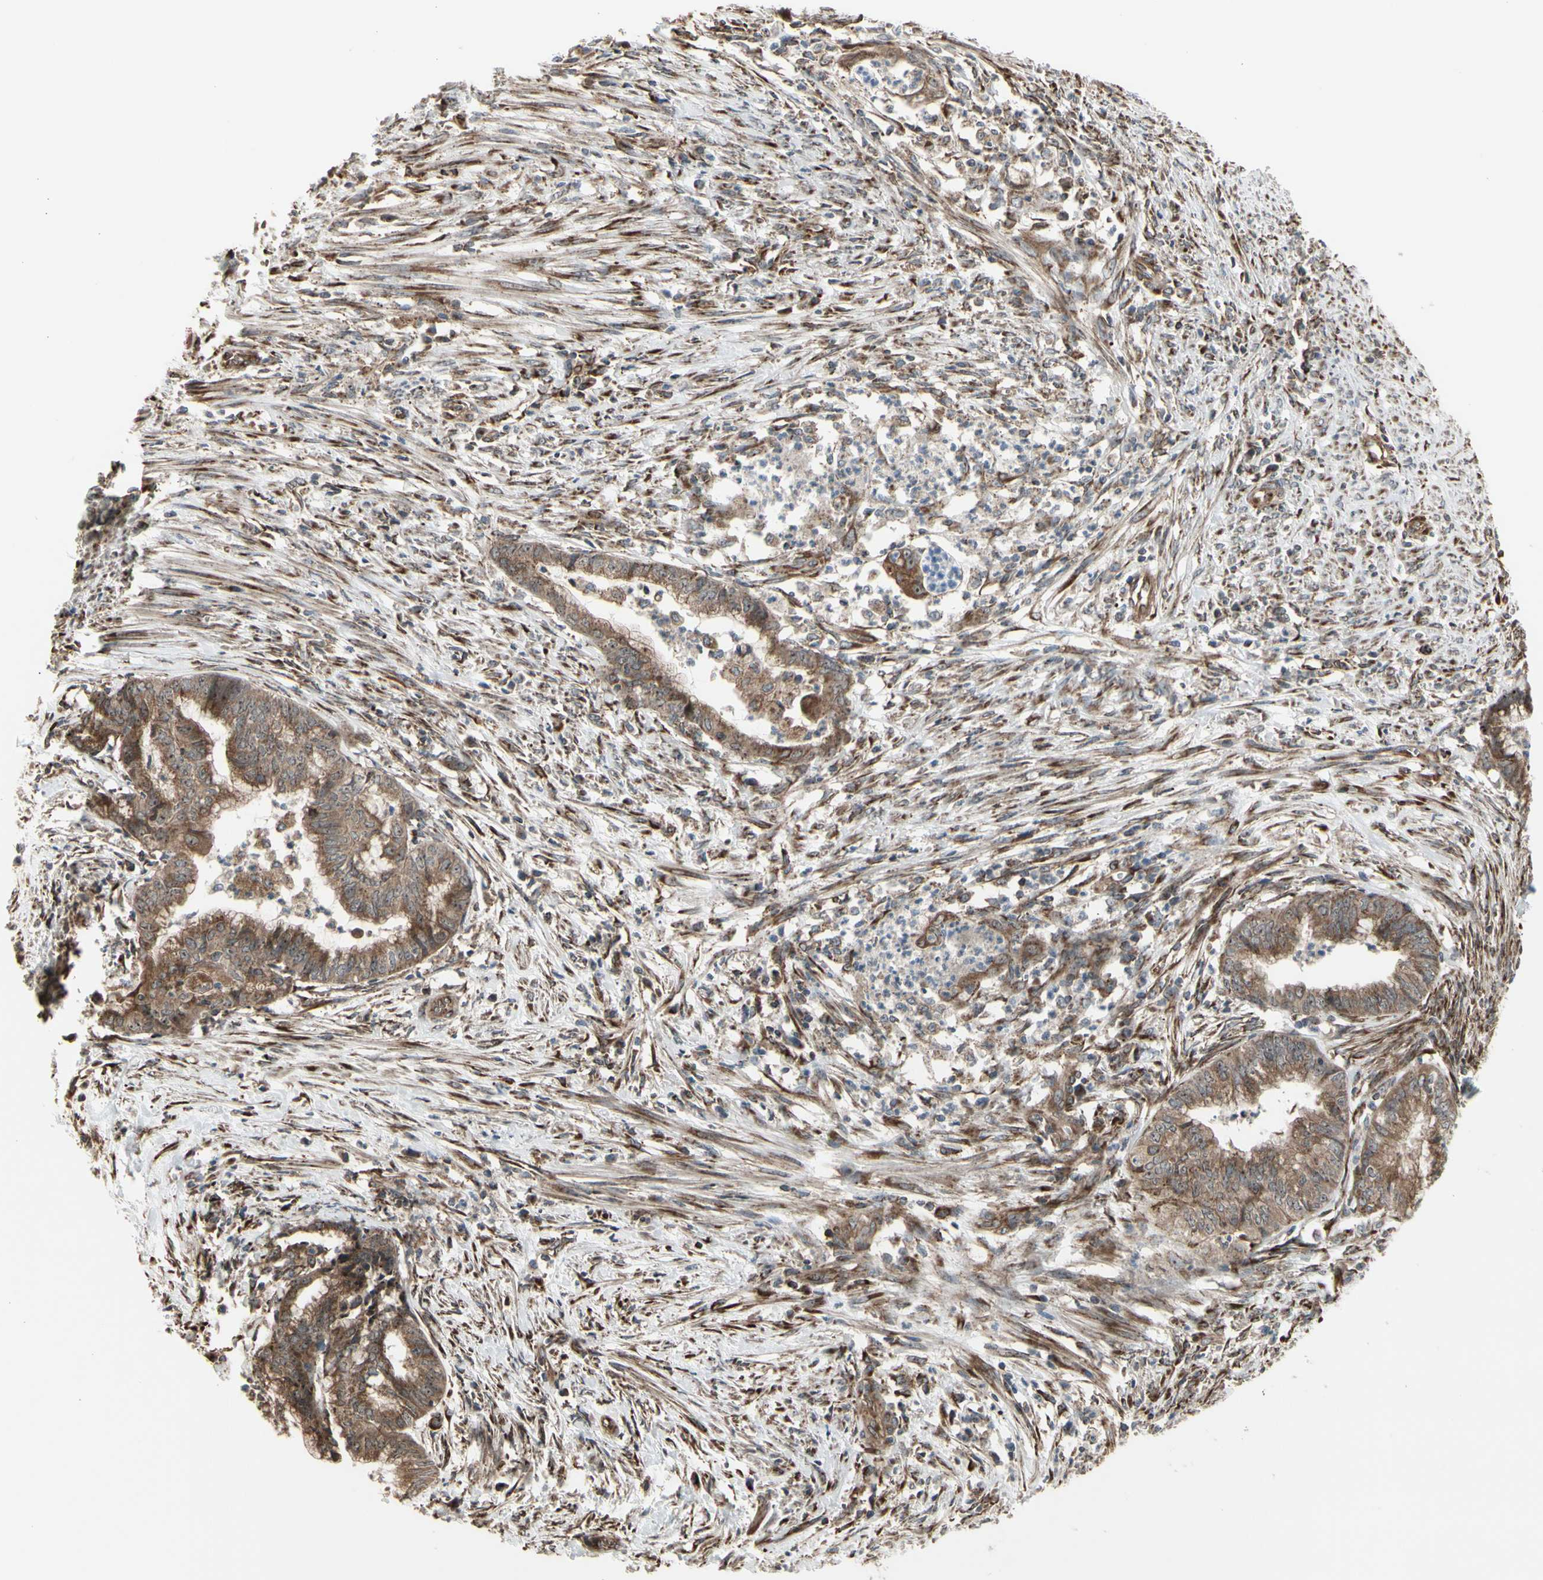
{"staining": {"intensity": "moderate", "quantity": ">75%", "location": "cytoplasmic/membranous"}, "tissue": "endometrial cancer", "cell_type": "Tumor cells", "image_type": "cancer", "snomed": [{"axis": "morphology", "description": "Necrosis, NOS"}, {"axis": "morphology", "description": "Adenocarcinoma, NOS"}, {"axis": "topography", "description": "Endometrium"}], "caption": "Protein expression analysis of endometrial cancer (adenocarcinoma) shows moderate cytoplasmic/membranous expression in about >75% of tumor cells.", "gene": "SLC39A9", "patient": {"sex": "female", "age": 79}}